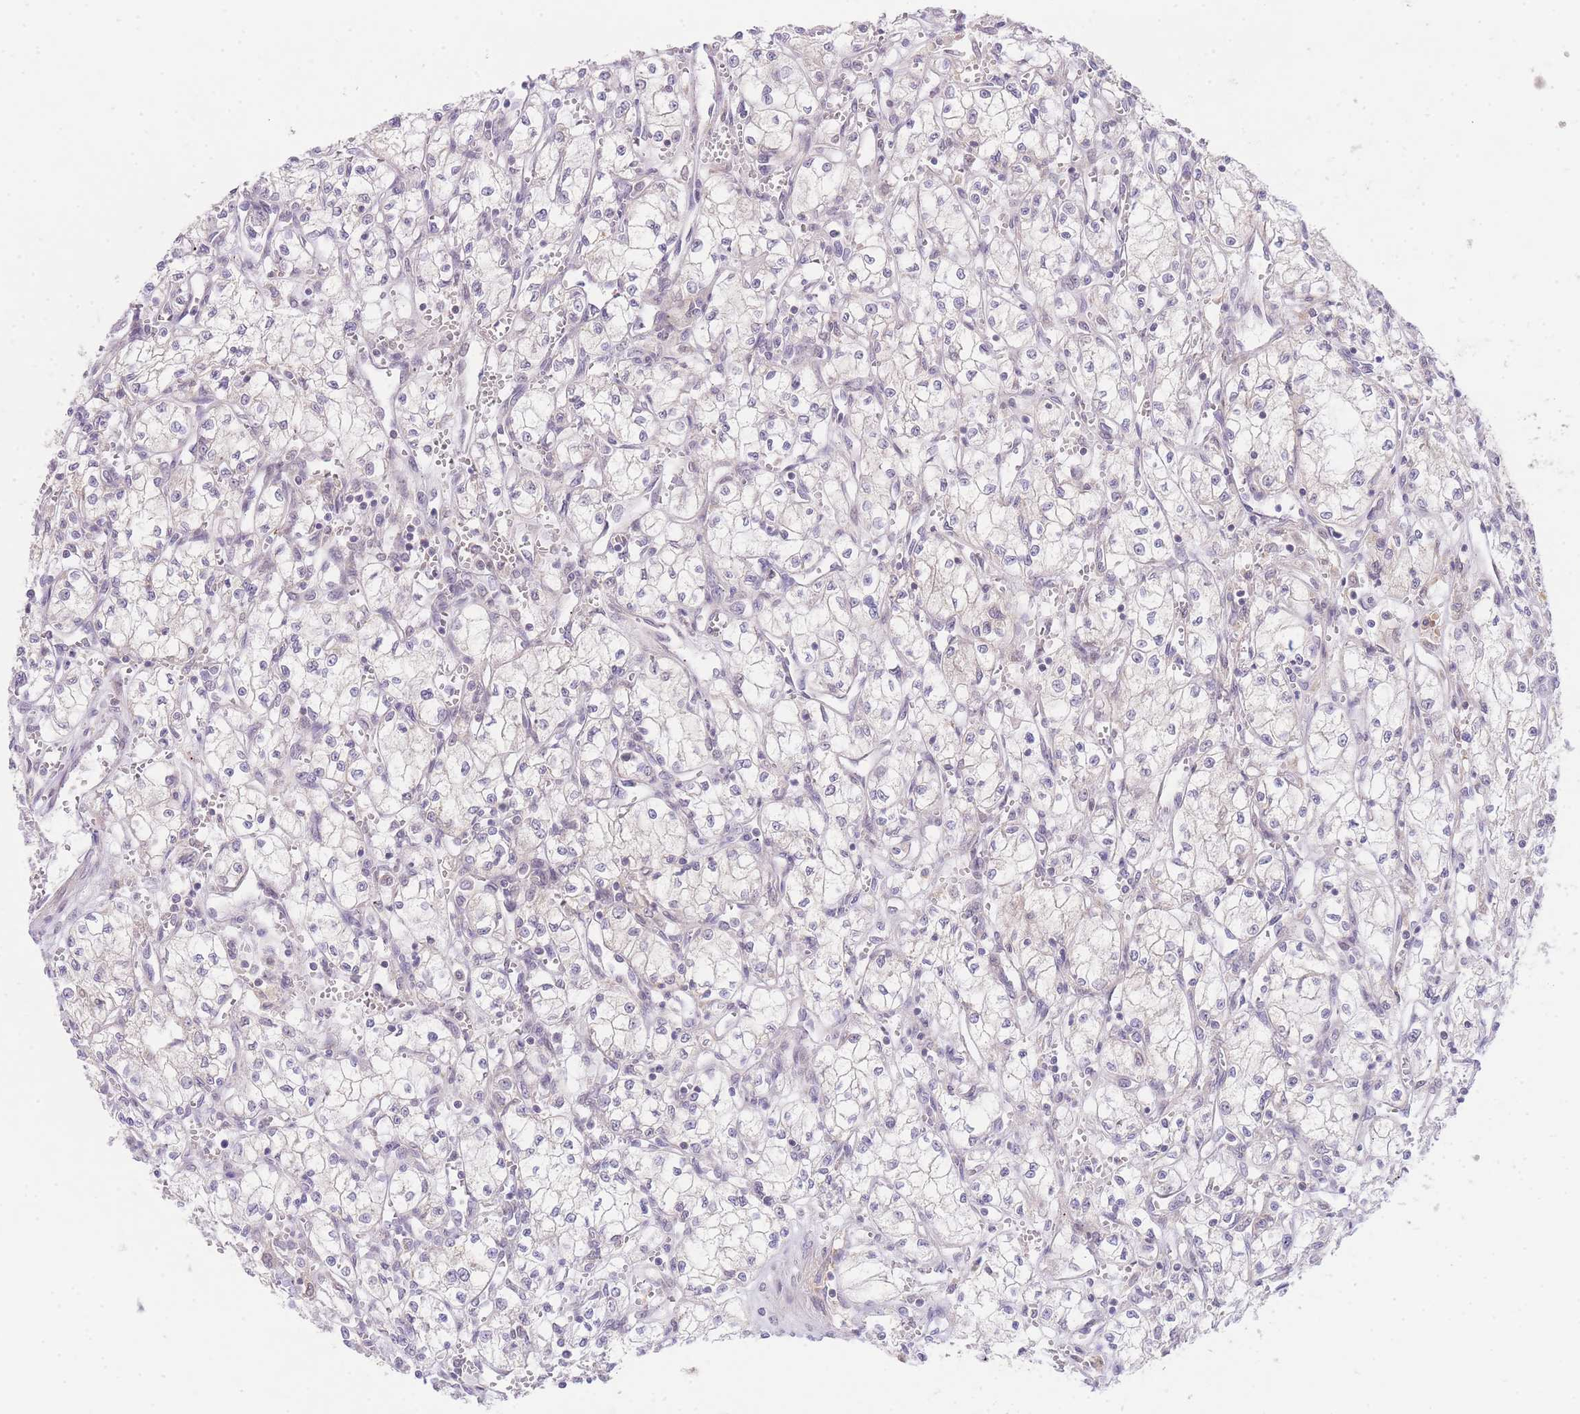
{"staining": {"intensity": "negative", "quantity": "none", "location": "none"}, "tissue": "renal cancer", "cell_type": "Tumor cells", "image_type": "cancer", "snomed": [{"axis": "morphology", "description": "Adenocarcinoma, NOS"}, {"axis": "topography", "description": "Kidney"}], "caption": "Tumor cells are negative for protein expression in human renal cancer (adenocarcinoma).", "gene": "SLC25A33", "patient": {"sex": "male", "age": 59}}